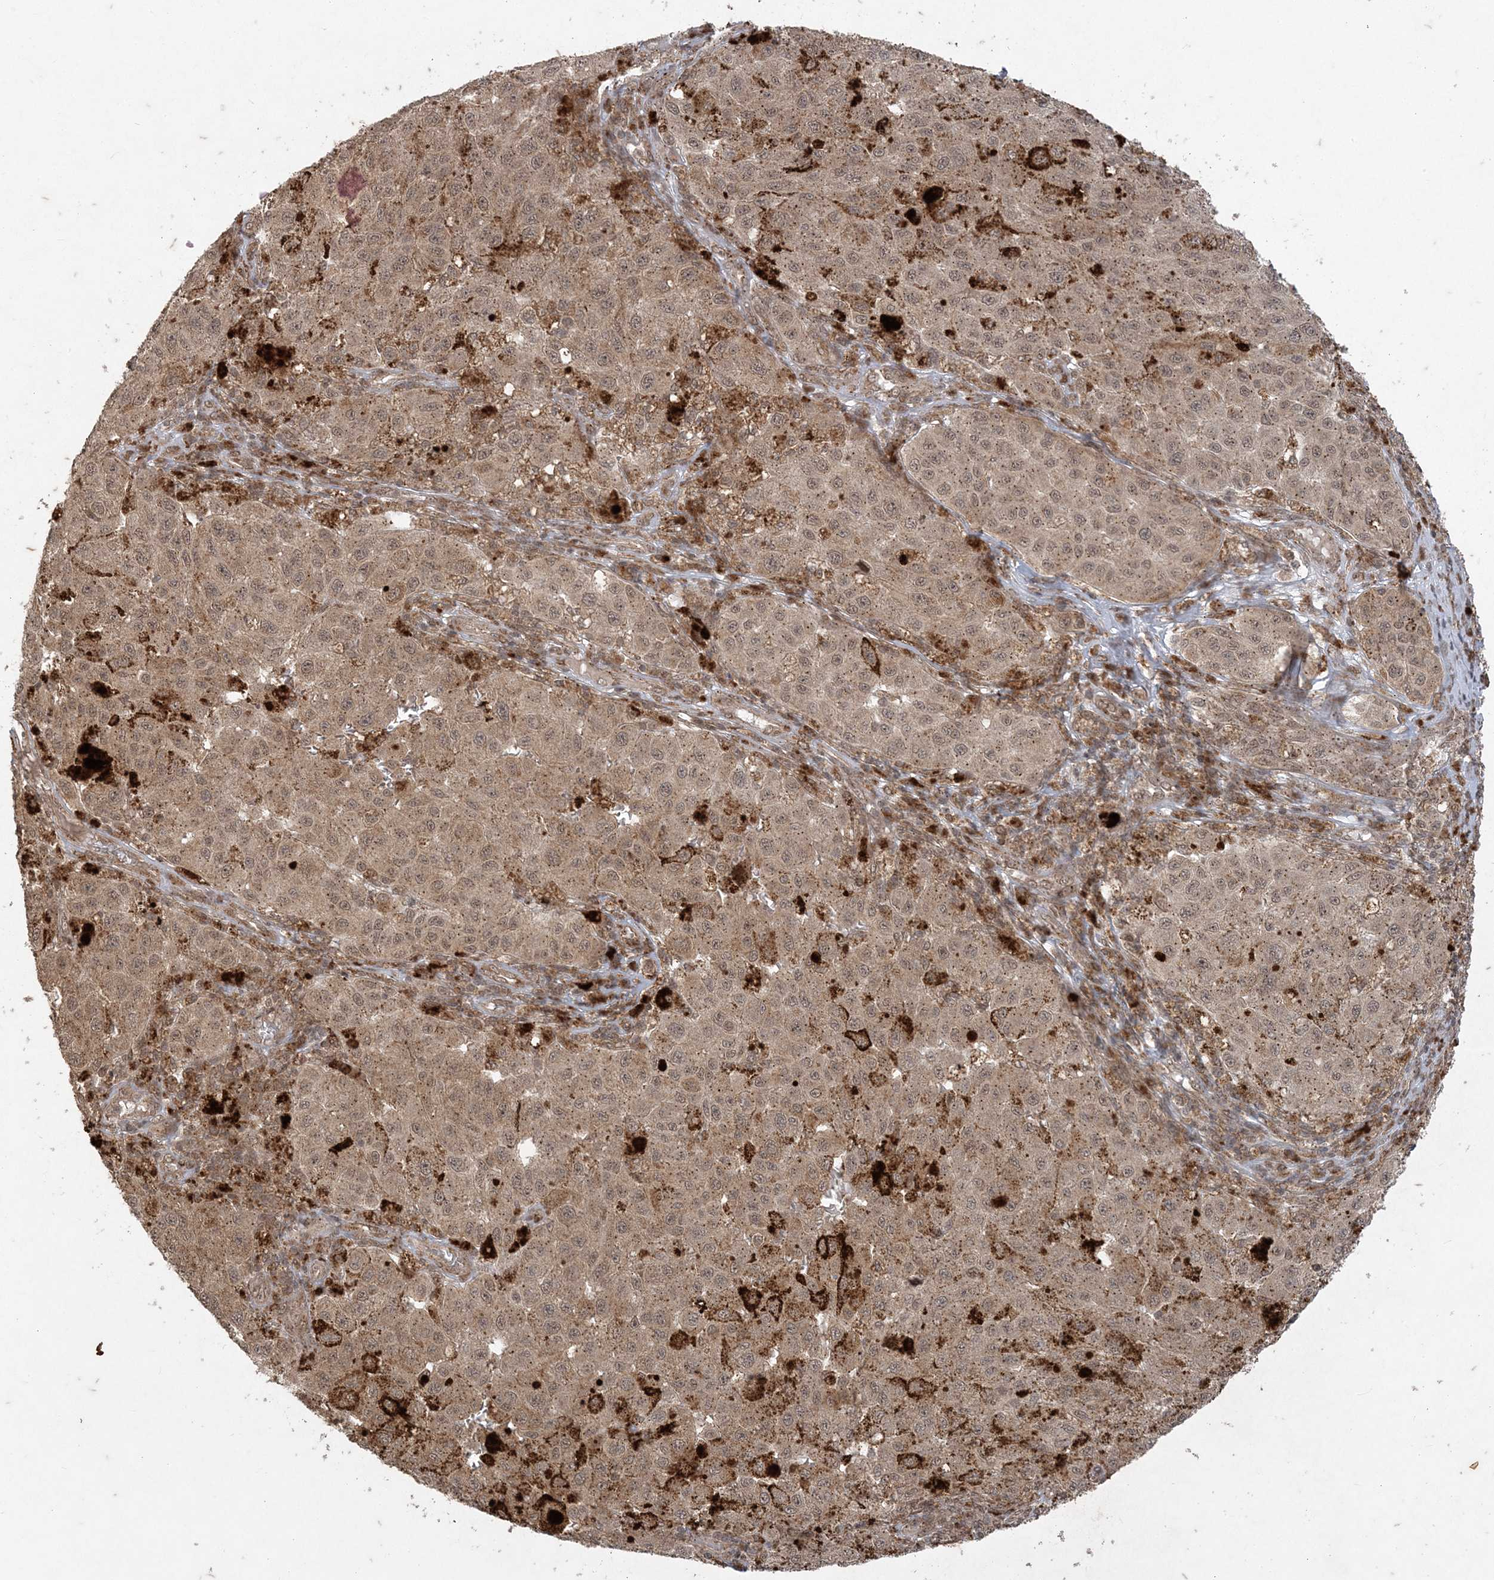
{"staining": {"intensity": "moderate", "quantity": ">75%", "location": "cytoplasmic/membranous,nuclear"}, "tissue": "melanoma", "cell_type": "Tumor cells", "image_type": "cancer", "snomed": [{"axis": "morphology", "description": "Malignant melanoma, NOS"}, {"axis": "topography", "description": "Skin"}], "caption": "Brown immunohistochemical staining in human melanoma demonstrates moderate cytoplasmic/membranous and nuclear staining in about >75% of tumor cells.", "gene": "RRAS", "patient": {"sex": "female", "age": 64}}